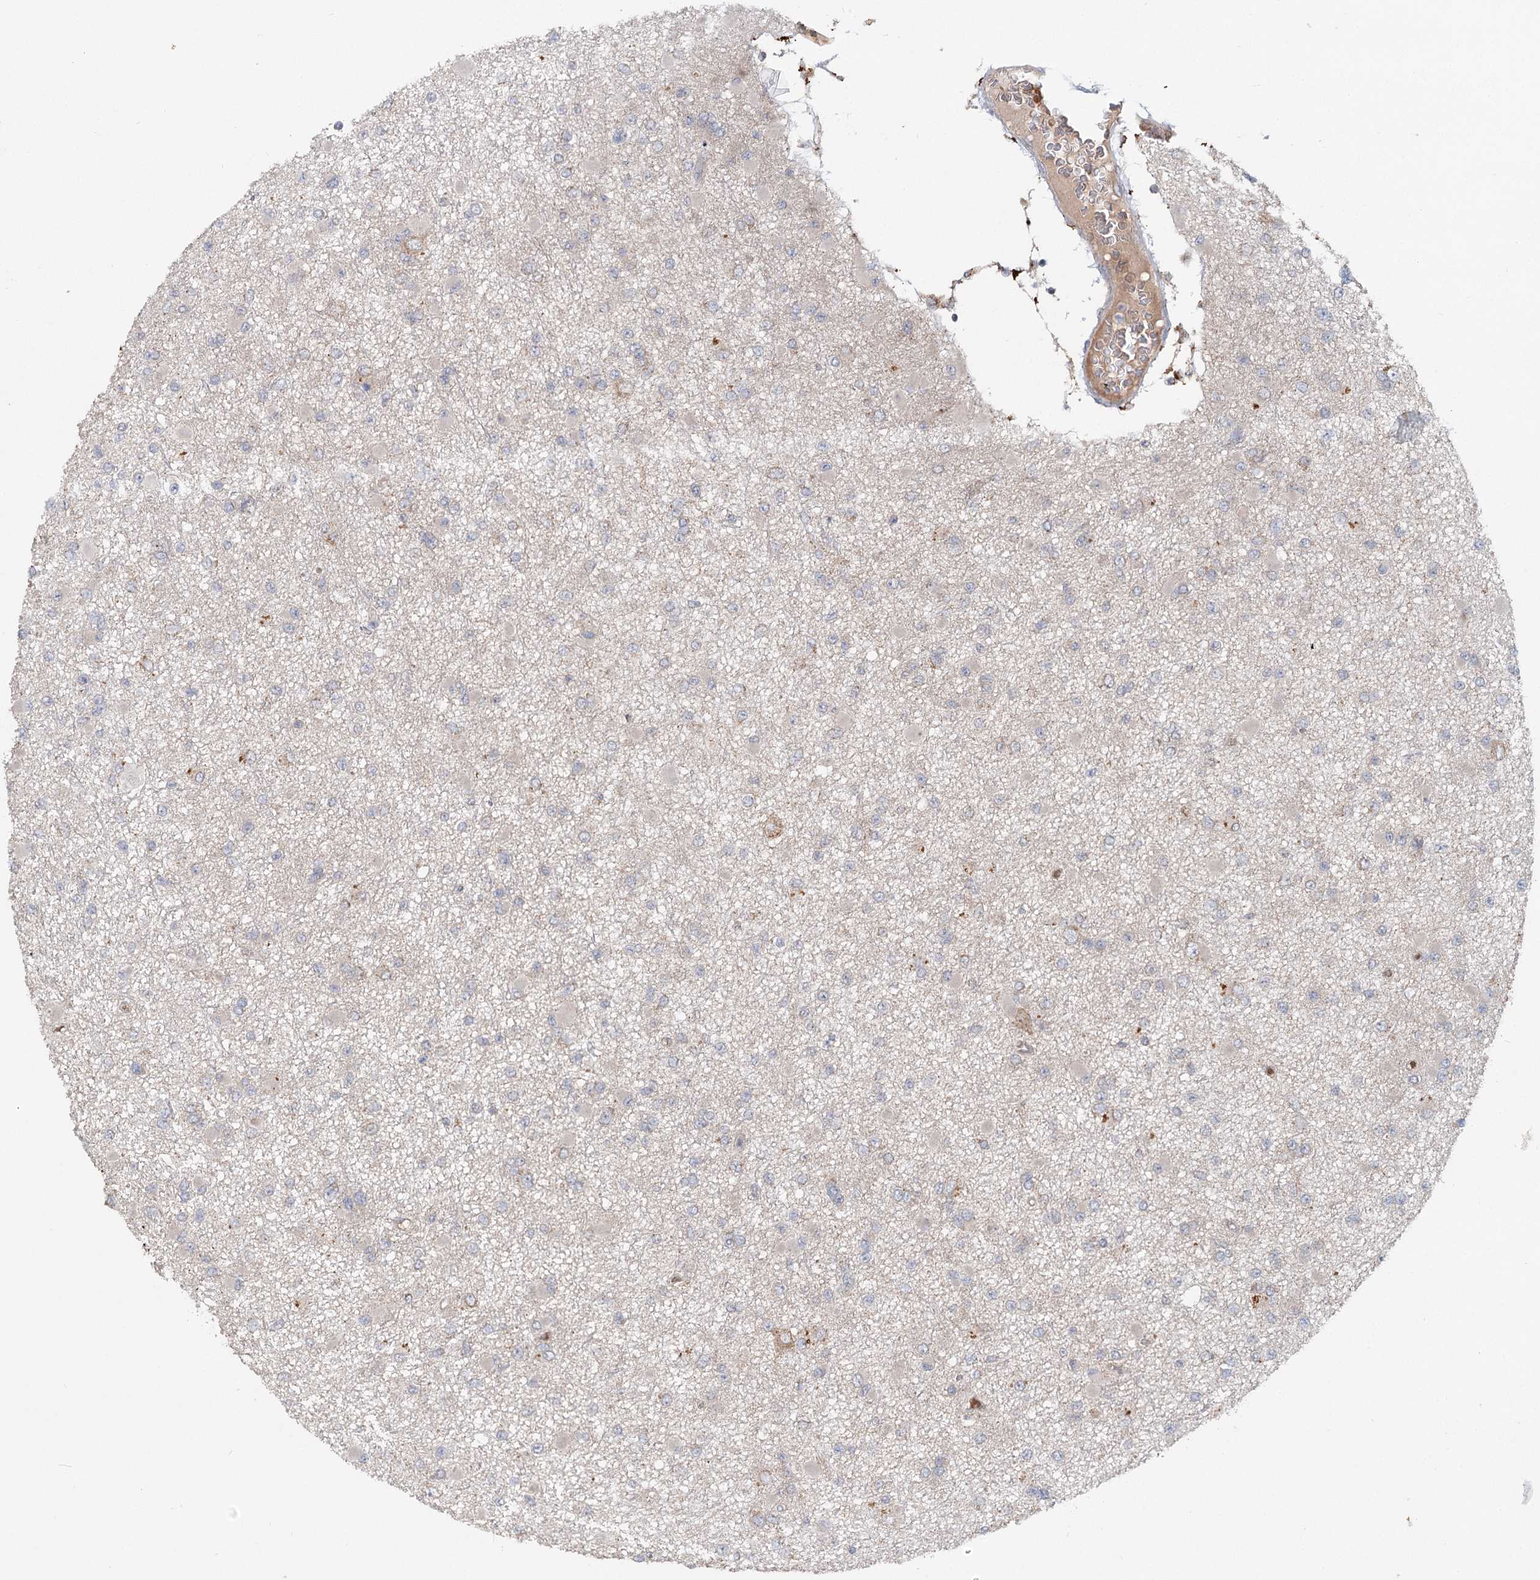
{"staining": {"intensity": "weak", "quantity": "<25%", "location": "cytoplasmic/membranous"}, "tissue": "glioma", "cell_type": "Tumor cells", "image_type": "cancer", "snomed": [{"axis": "morphology", "description": "Glioma, malignant, Low grade"}, {"axis": "topography", "description": "Brain"}], "caption": "This photomicrograph is of glioma stained with immunohistochemistry to label a protein in brown with the nuclei are counter-stained blue. There is no staining in tumor cells.", "gene": "PYROXD2", "patient": {"sex": "female", "age": 22}}